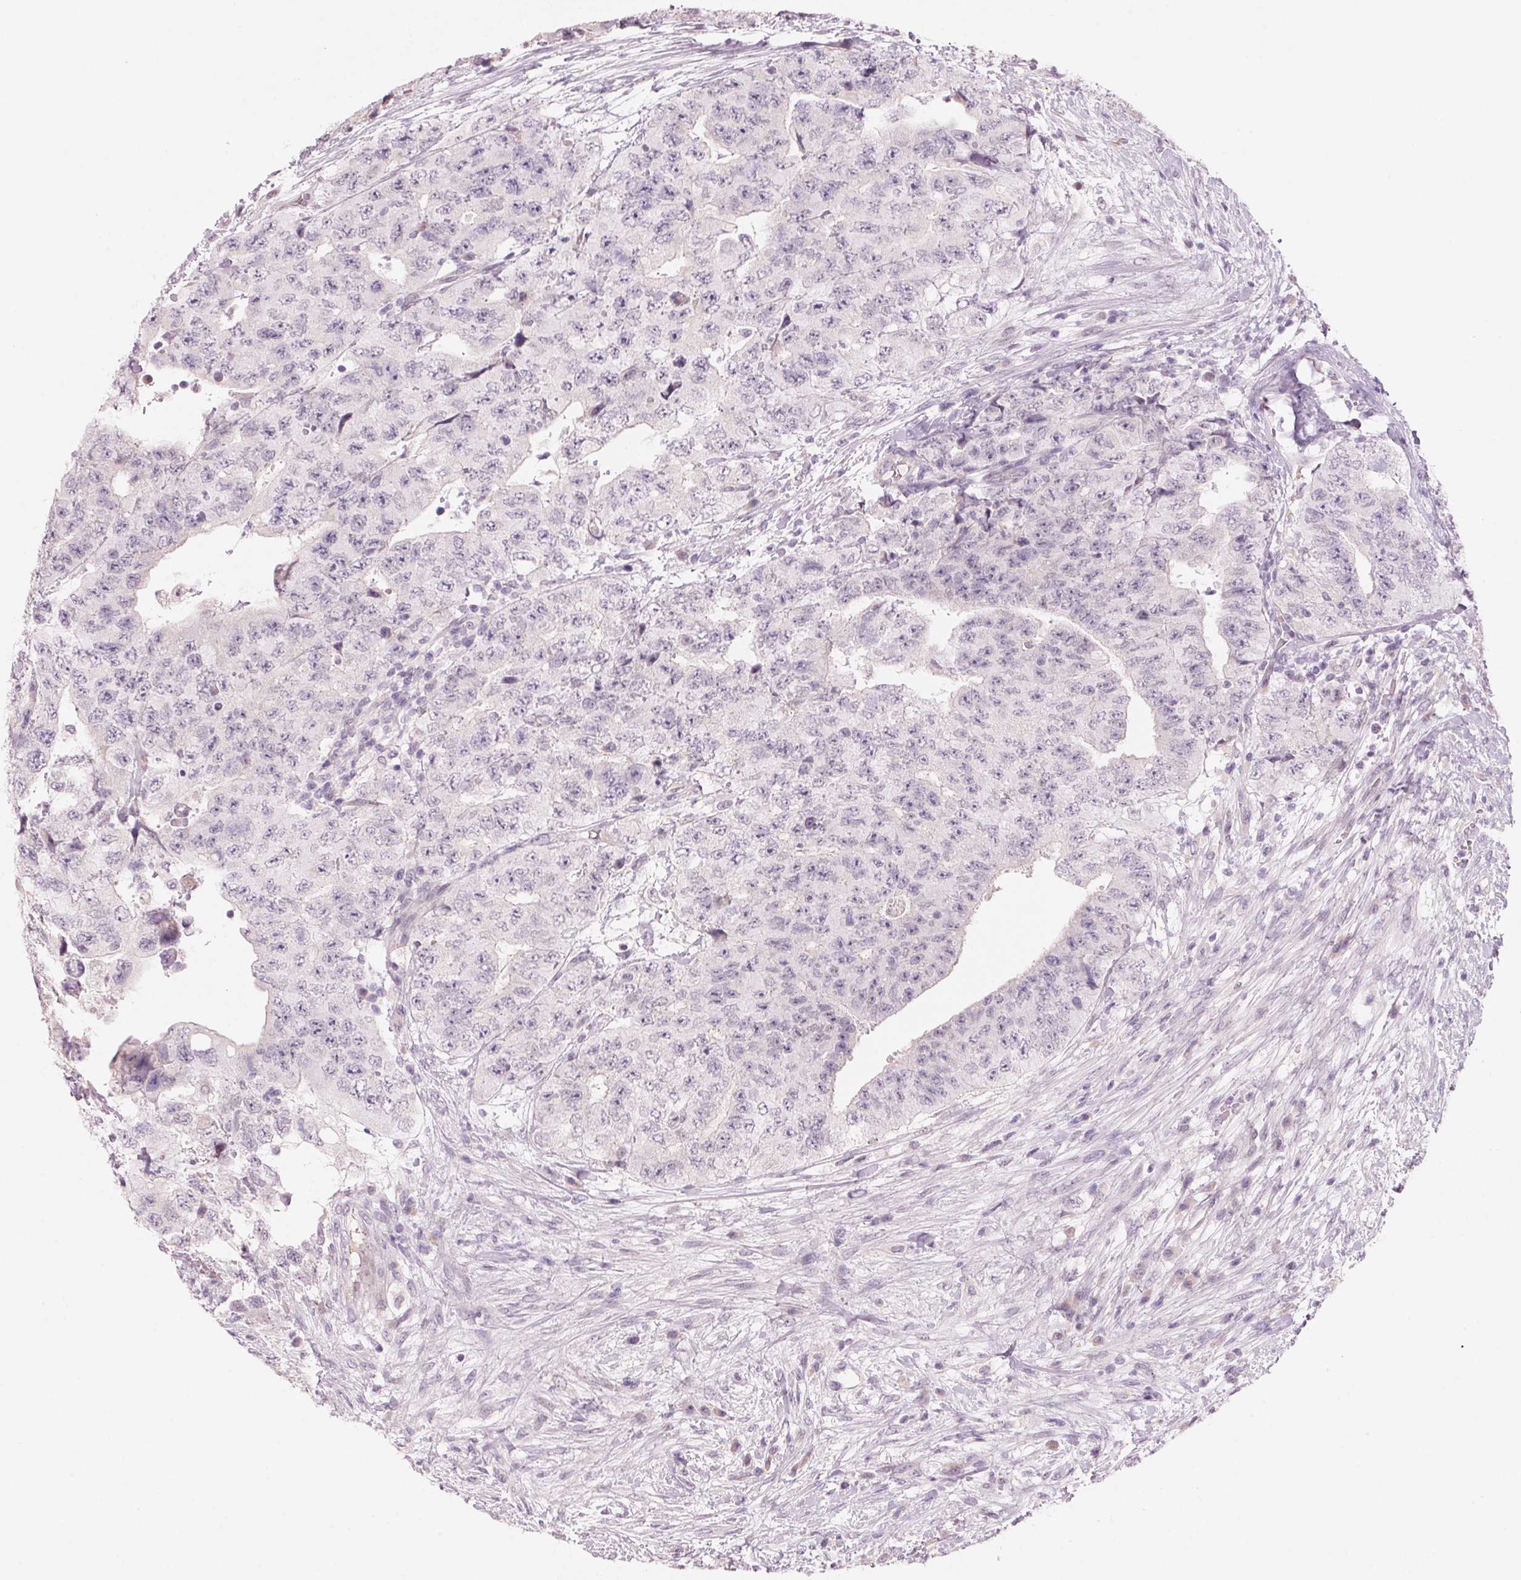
{"staining": {"intensity": "negative", "quantity": "none", "location": "none"}, "tissue": "testis cancer", "cell_type": "Tumor cells", "image_type": "cancer", "snomed": [{"axis": "morphology", "description": "Carcinoma, Embryonal, NOS"}, {"axis": "topography", "description": "Testis"}], "caption": "Tumor cells show no significant protein expression in embryonal carcinoma (testis). (DAB (3,3'-diaminobenzidine) immunohistochemistry (IHC), high magnification).", "gene": "ADAM20", "patient": {"sex": "male", "age": 24}}